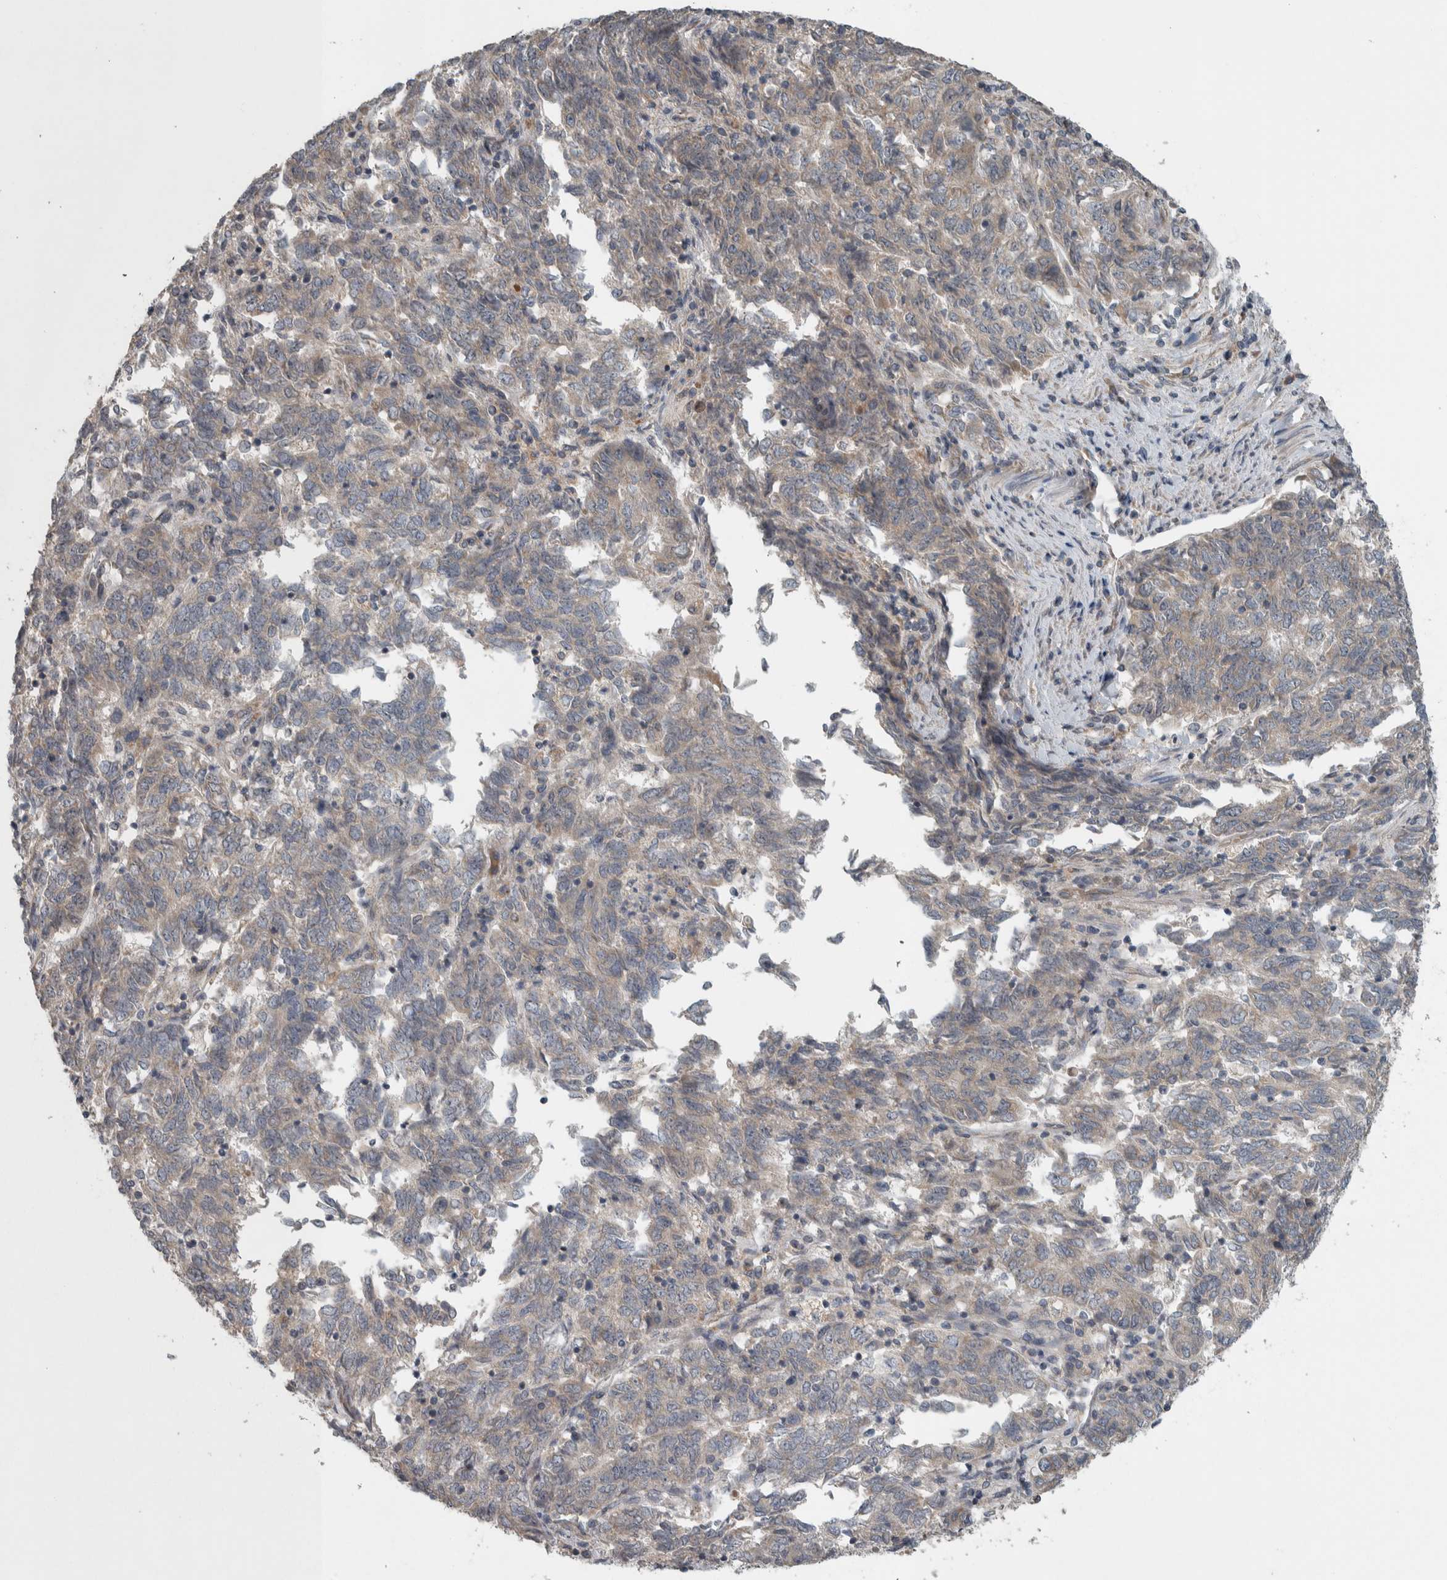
{"staining": {"intensity": "weak", "quantity": "<25%", "location": "cytoplasmic/membranous"}, "tissue": "endometrial cancer", "cell_type": "Tumor cells", "image_type": "cancer", "snomed": [{"axis": "morphology", "description": "Adenocarcinoma, NOS"}, {"axis": "topography", "description": "Endometrium"}], "caption": "Photomicrograph shows no protein positivity in tumor cells of endometrial adenocarcinoma tissue.", "gene": "SRP68", "patient": {"sex": "female", "age": 80}}